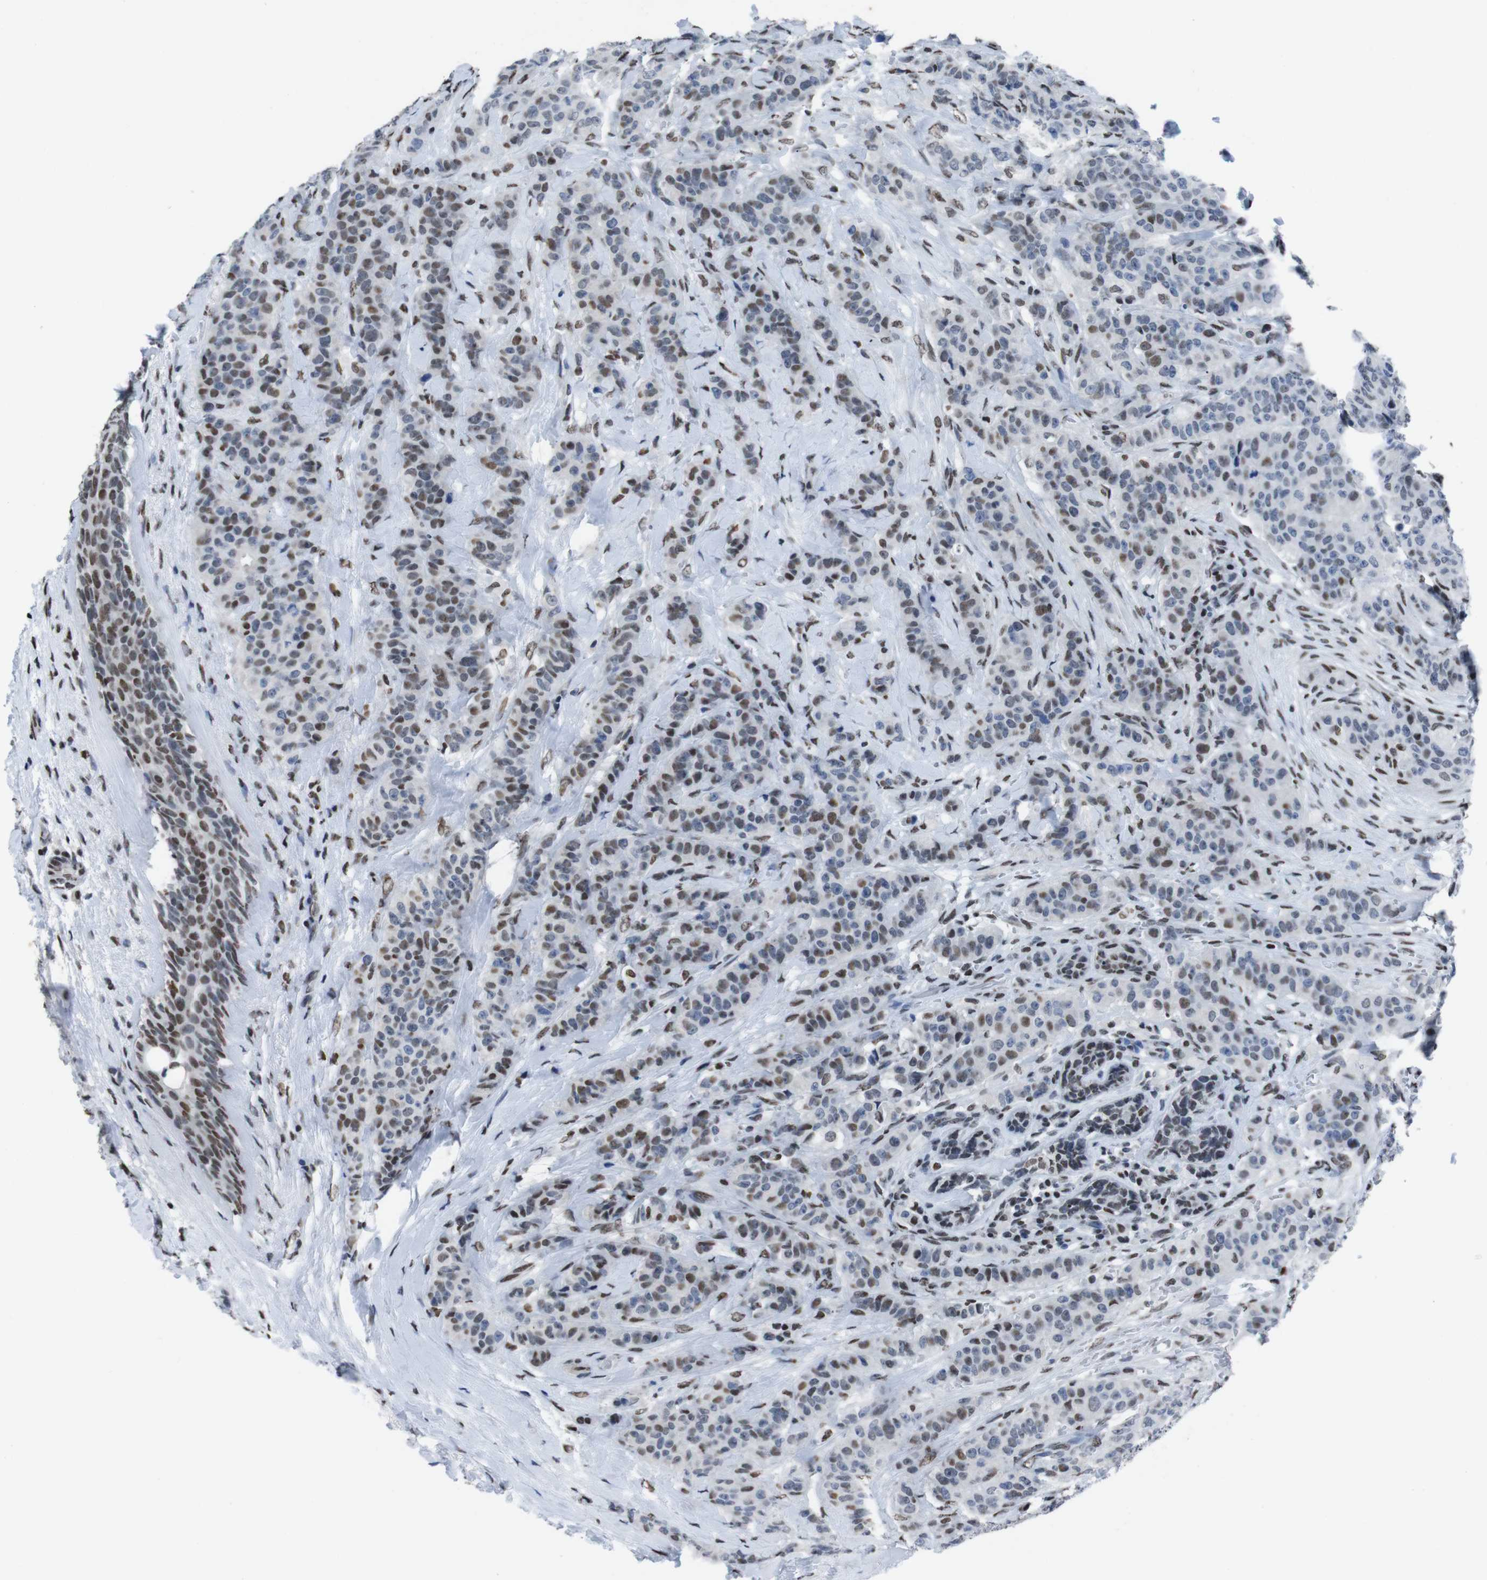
{"staining": {"intensity": "moderate", "quantity": ">75%", "location": "nuclear"}, "tissue": "breast cancer", "cell_type": "Tumor cells", "image_type": "cancer", "snomed": [{"axis": "morphology", "description": "Normal tissue, NOS"}, {"axis": "morphology", "description": "Duct carcinoma"}, {"axis": "topography", "description": "Breast"}], "caption": "A medium amount of moderate nuclear expression is seen in approximately >75% of tumor cells in breast cancer (infiltrating ductal carcinoma) tissue.", "gene": "PIP4P2", "patient": {"sex": "female", "age": 40}}